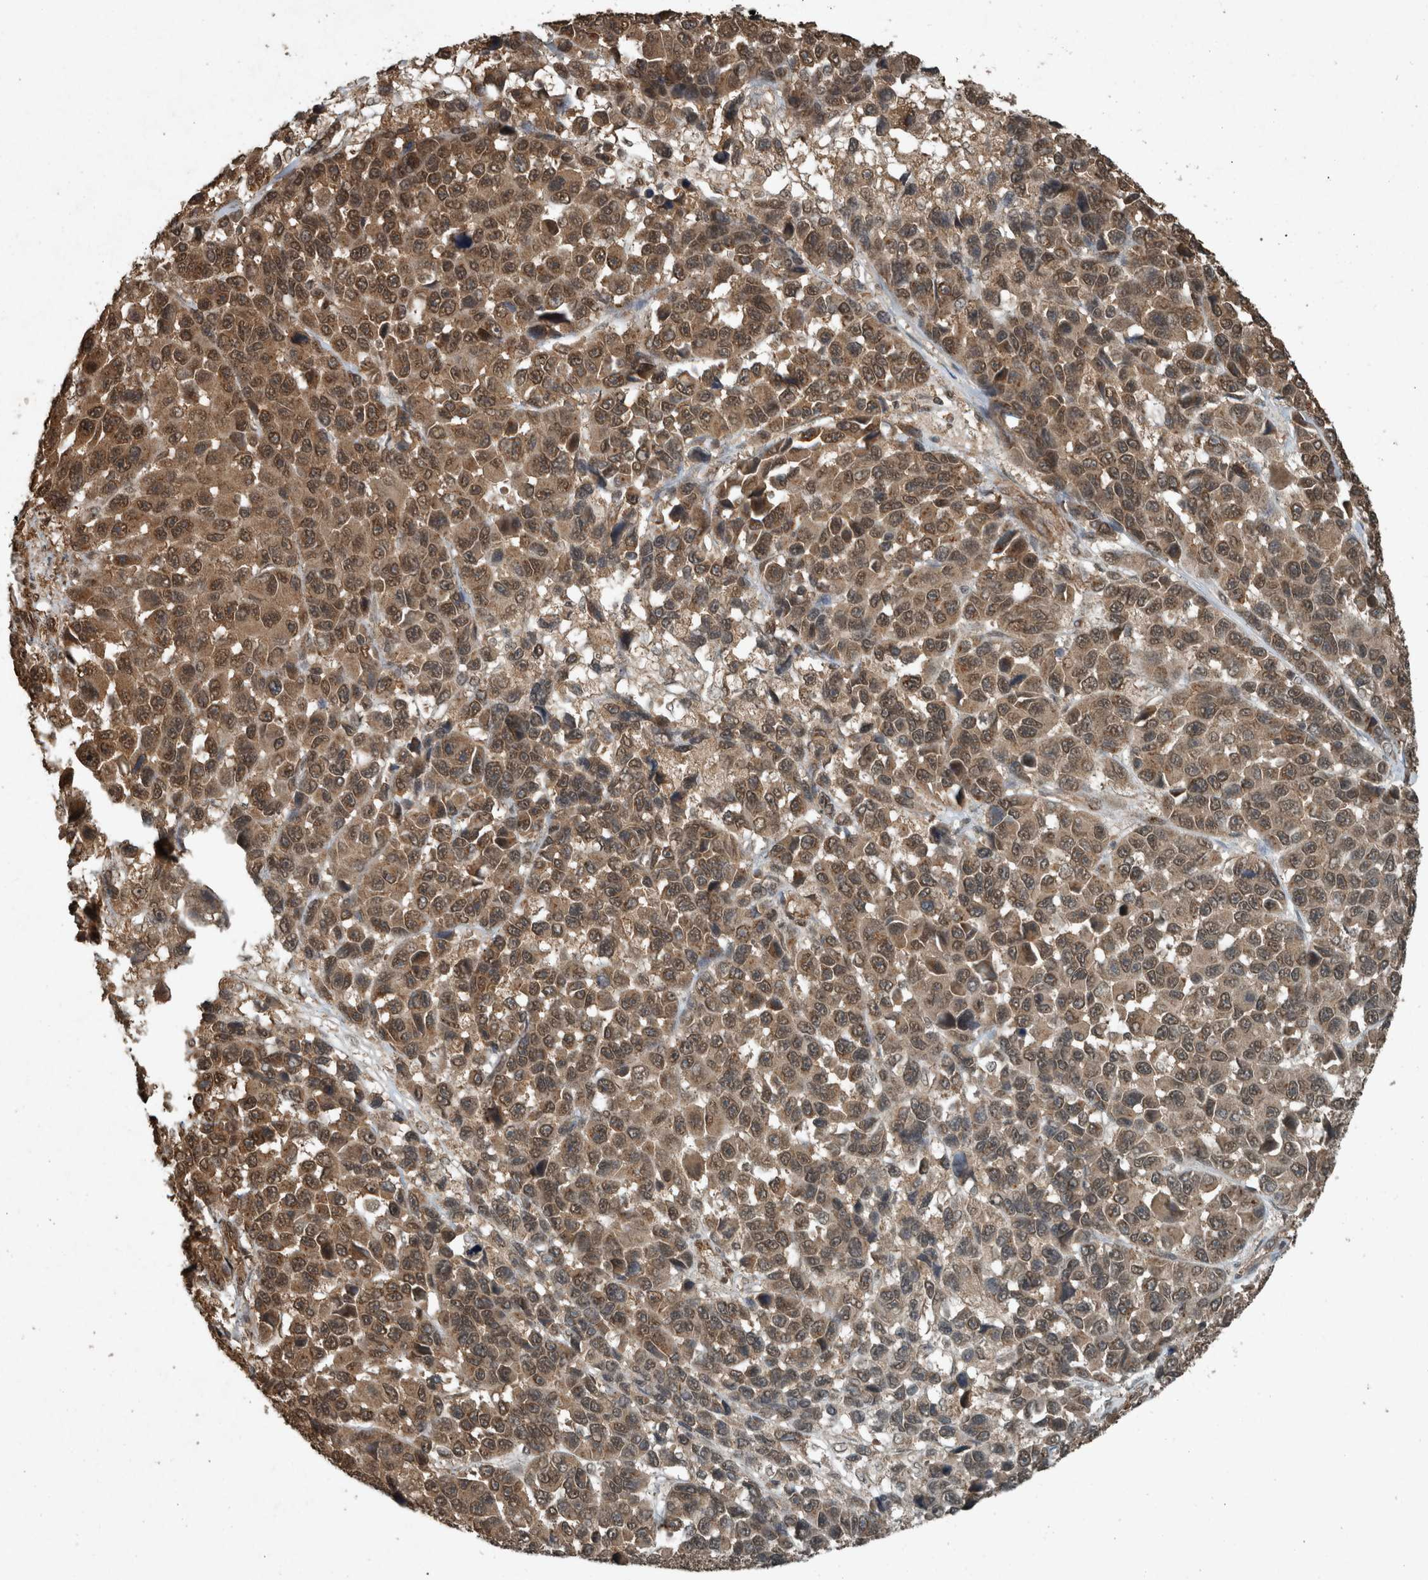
{"staining": {"intensity": "moderate", "quantity": ">75%", "location": "cytoplasmic/membranous,nuclear"}, "tissue": "melanoma", "cell_type": "Tumor cells", "image_type": "cancer", "snomed": [{"axis": "morphology", "description": "Malignant melanoma, NOS"}, {"axis": "topography", "description": "Skin"}], "caption": "Malignant melanoma stained for a protein (brown) exhibits moderate cytoplasmic/membranous and nuclear positive expression in approximately >75% of tumor cells.", "gene": "ARHGEF12", "patient": {"sex": "male", "age": 53}}